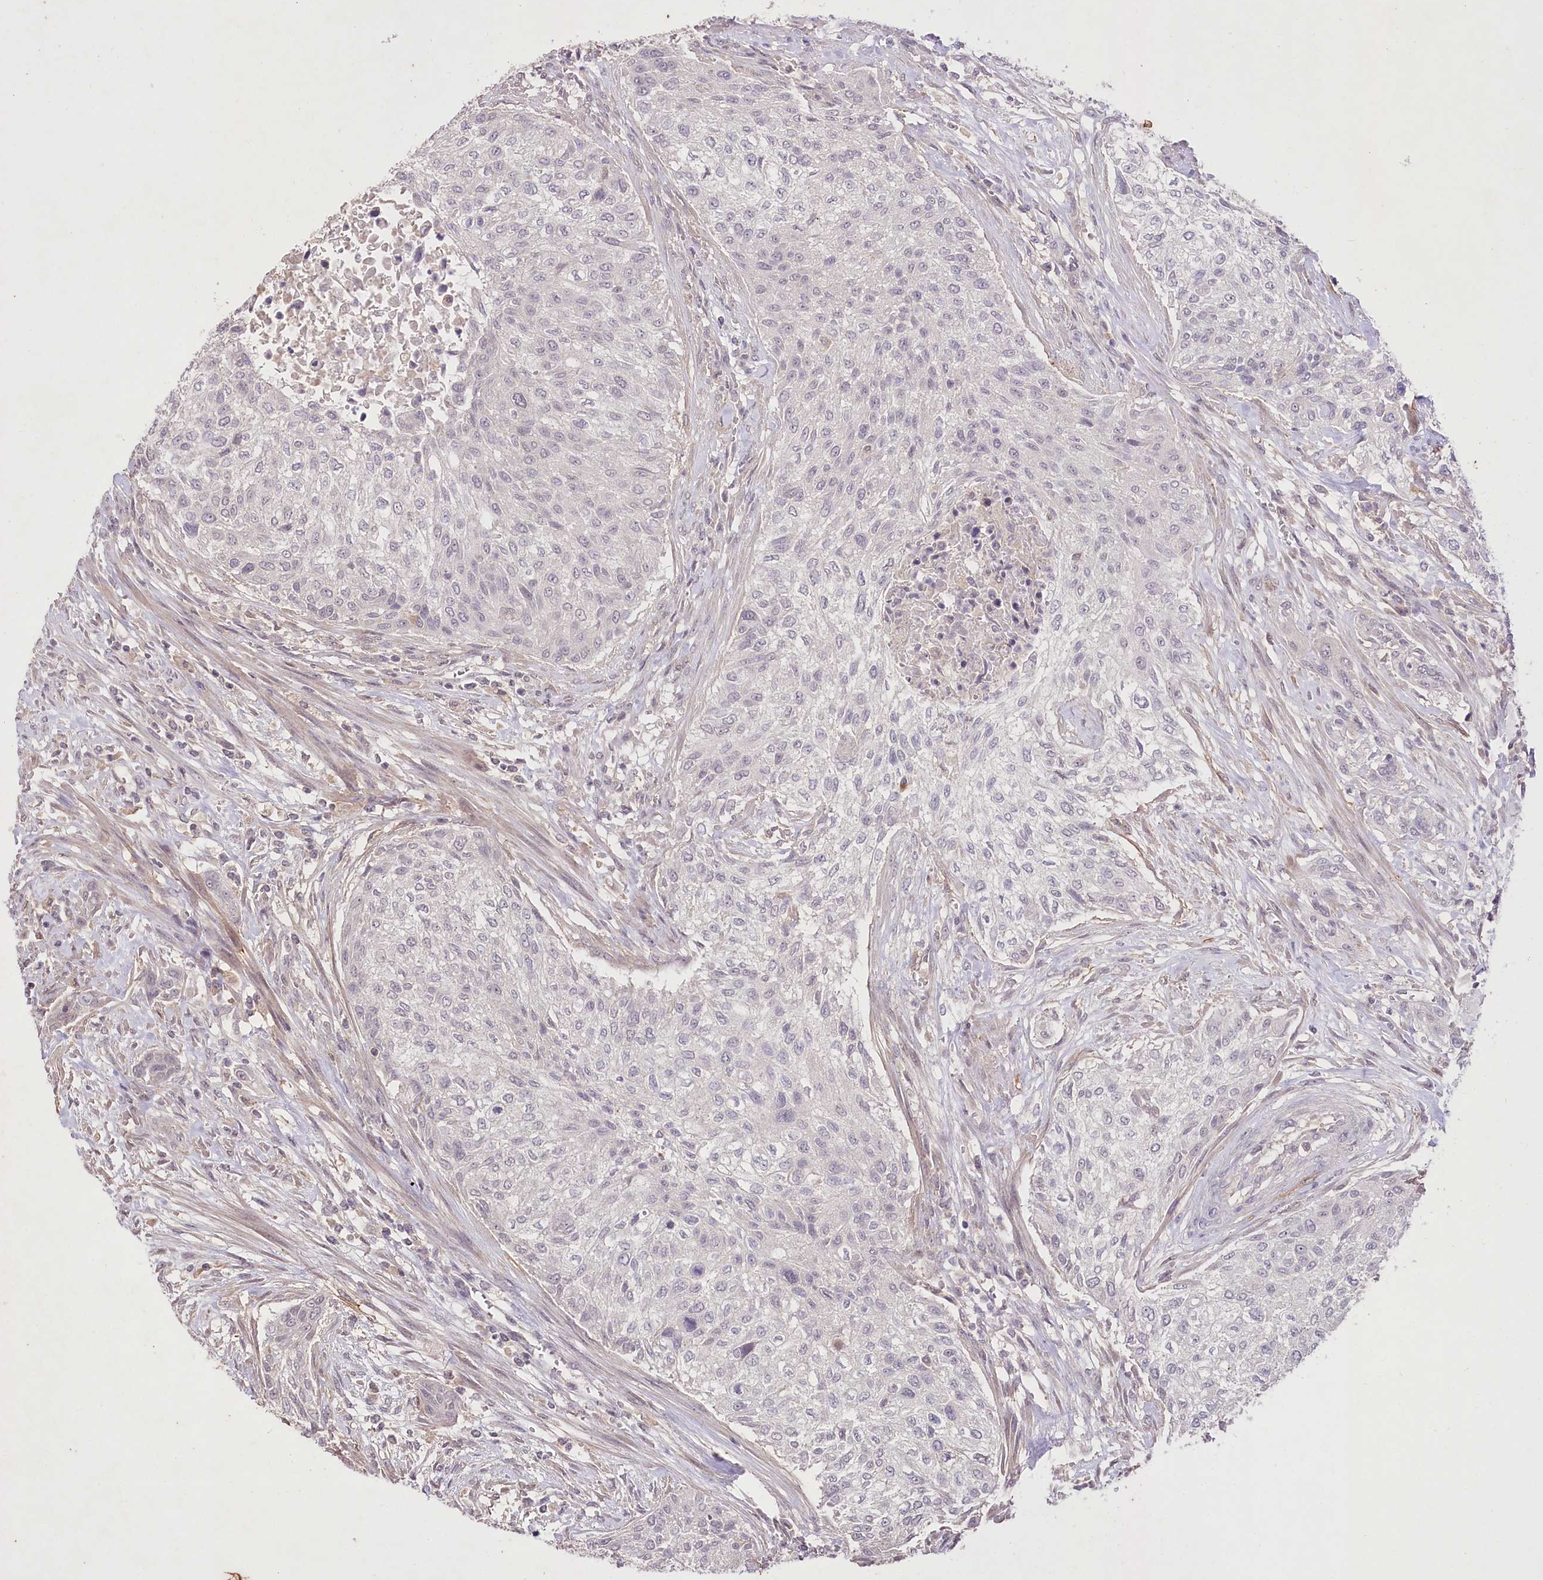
{"staining": {"intensity": "negative", "quantity": "none", "location": "none"}, "tissue": "urothelial cancer", "cell_type": "Tumor cells", "image_type": "cancer", "snomed": [{"axis": "morphology", "description": "Normal tissue, NOS"}, {"axis": "morphology", "description": "Urothelial carcinoma, NOS"}, {"axis": "topography", "description": "Urinary bladder"}, {"axis": "topography", "description": "Peripheral nerve tissue"}], "caption": "Immunohistochemical staining of human urothelial cancer displays no significant positivity in tumor cells. (Stains: DAB (3,3'-diaminobenzidine) immunohistochemistry with hematoxylin counter stain, Microscopy: brightfield microscopy at high magnification).", "gene": "ENPP1", "patient": {"sex": "male", "age": 35}}